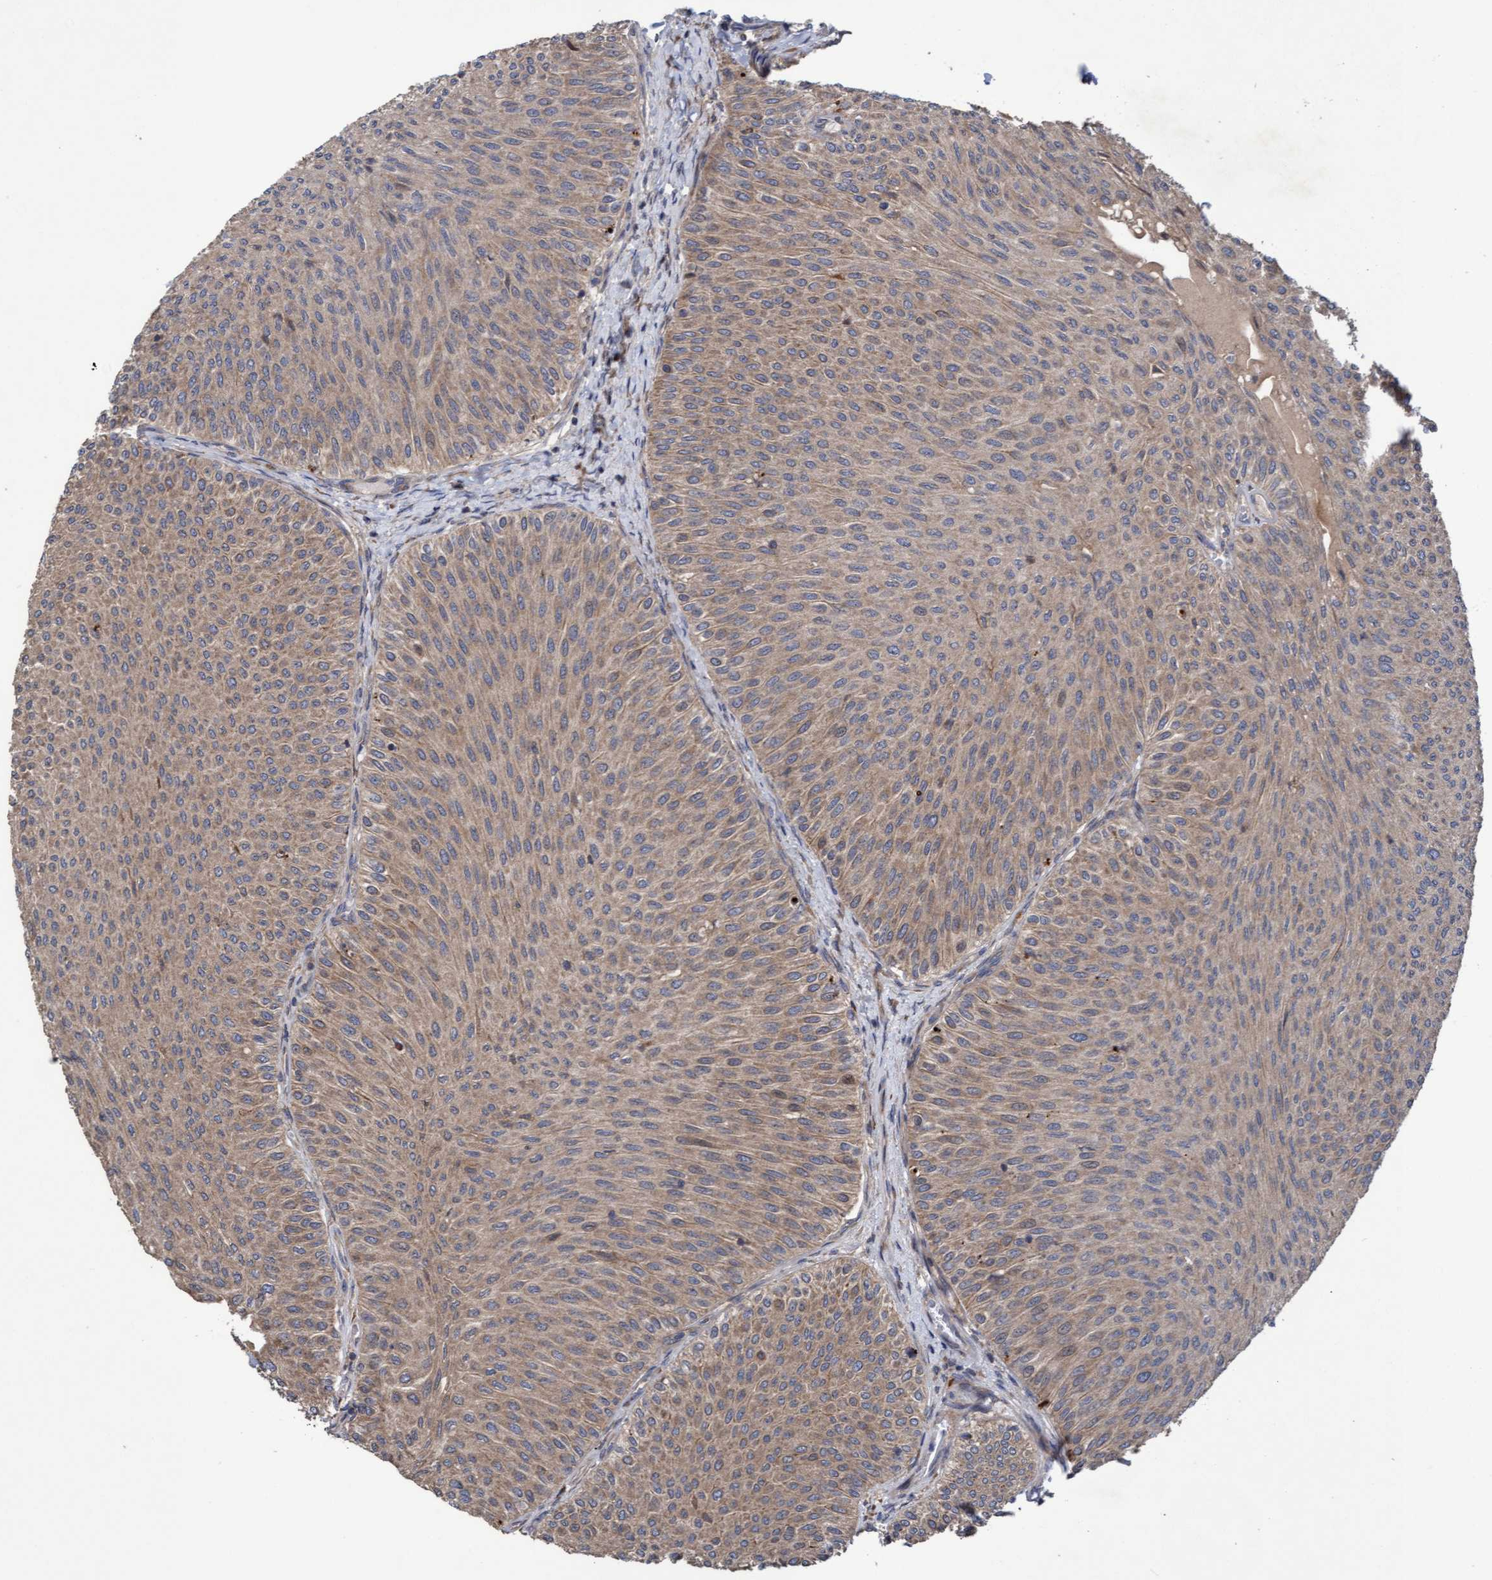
{"staining": {"intensity": "moderate", "quantity": ">75%", "location": "cytoplasmic/membranous"}, "tissue": "urothelial cancer", "cell_type": "Tumor cells", "image_type": "cancer", "snomed": [{"axis": "morphology", "description": "Urothelial carcinoma, Low grade"}, {"axis": "topography", "description": "Urinary bladder"}], "caption": "This image demonstrates urothelial cancer stained with immunohistochemistry to label a protein in brown. The cytoplasmic/membranous of tumor cells show moderate positivity for the protein. Nuclei are counter-stained blue.", "gene": "ELP5", "patient": {"sex": "male", "age": 78}}